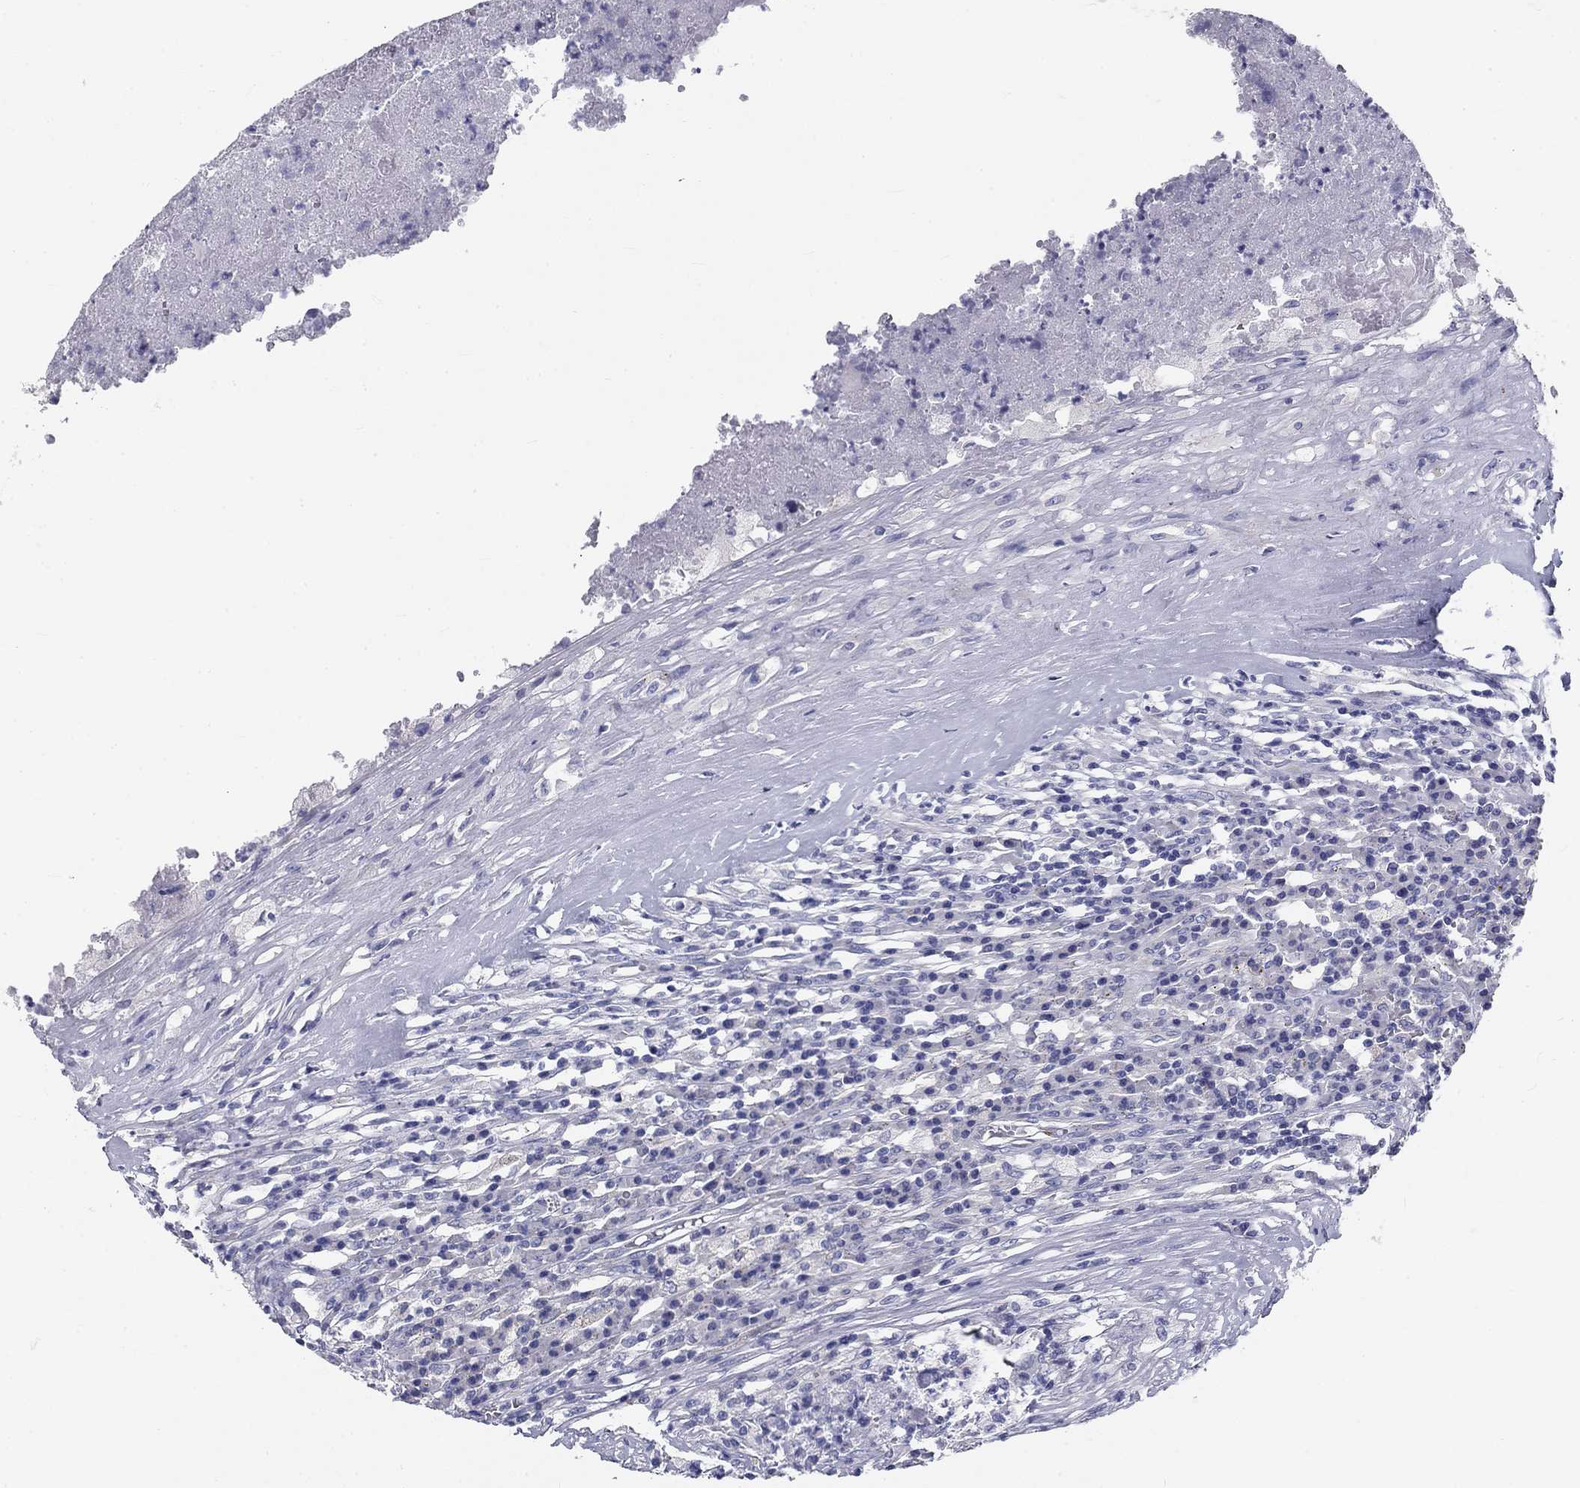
{"staining": {"intensity": "negative", "quantity": "none", "location": "none"}, "tissue": "testis cancer", "cell_type": "Tumor cells", "image_type": "cancer", "snomed": [{"axis": "morphology", "description": "Necrosis, NOS"}, {"axis": "morphology", "description": "Carcinoma, Embryonal, NOS"}, {"axis": "topography", "description": "Testis"}], "caption": "An immunohistochemistry histopathology image of testis embryonal carcinoma is shown. There is no staining in tumor cells of testis embryonal carcinoma.", "gene": "GALNTL5", "patient": {"sex": "male", "age": 19}}